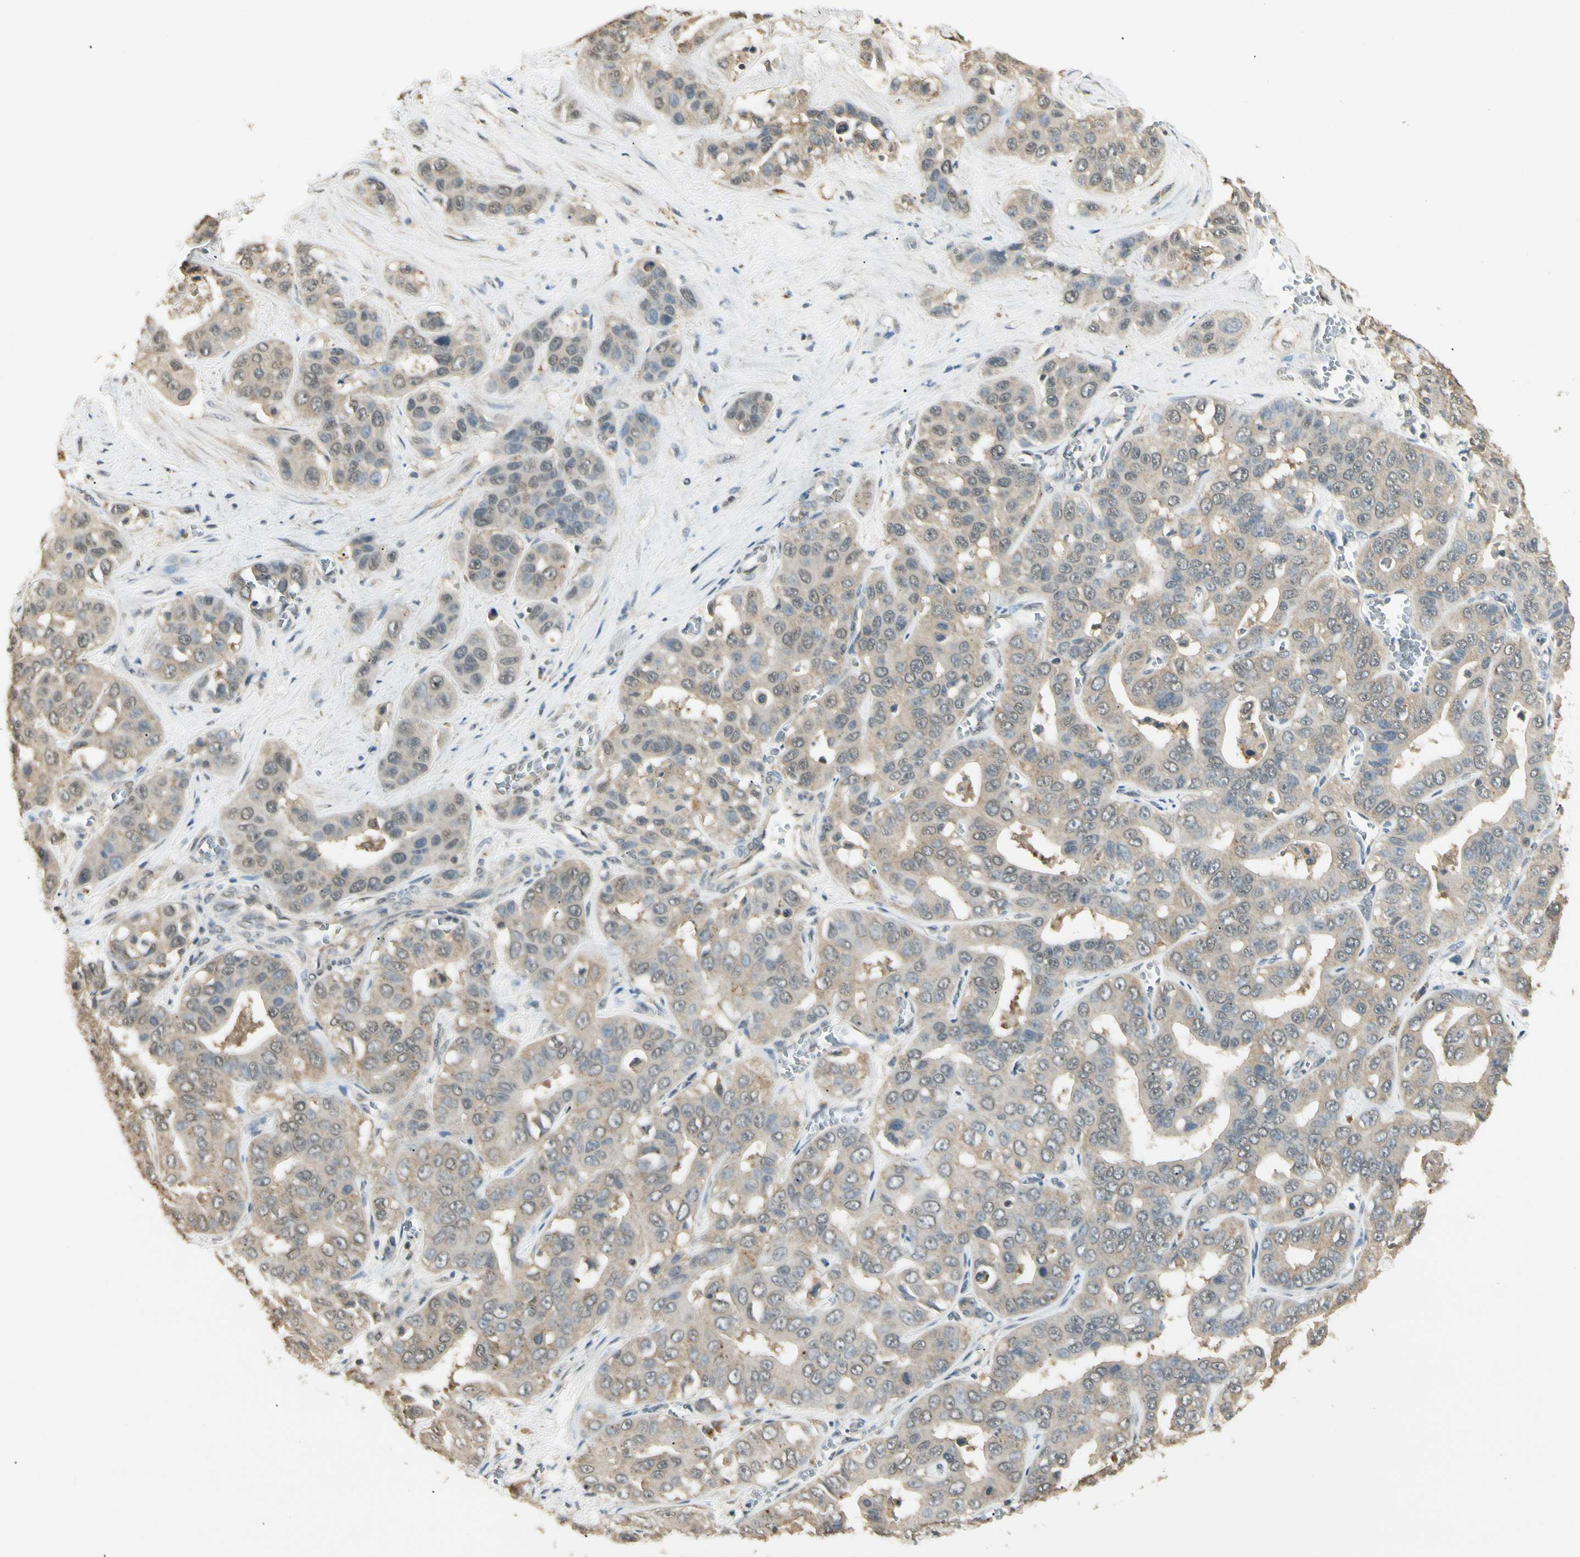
{"staining": {"intensity": "weak", "quantity": ">75%", "location": "cytoplasmic/membranous"}, "tissue": "liver cancer", "cell_type": "Tumor cells", "image_type": "cancer", "snomed": [{"axis": "morphology", "description": "Cholangiocarcinoma"}, {"axis": "topography", "description": "Liver"}], "caption": "Protein positivity by immunohistochemistry (IHC) demonstrates weak cytoplasmic/membranous positivity in about >75% of tumor cells in liver cholangiocarcinoma.", "gene": "SGCA", "patient": {"sex": "female", "age": 52}}